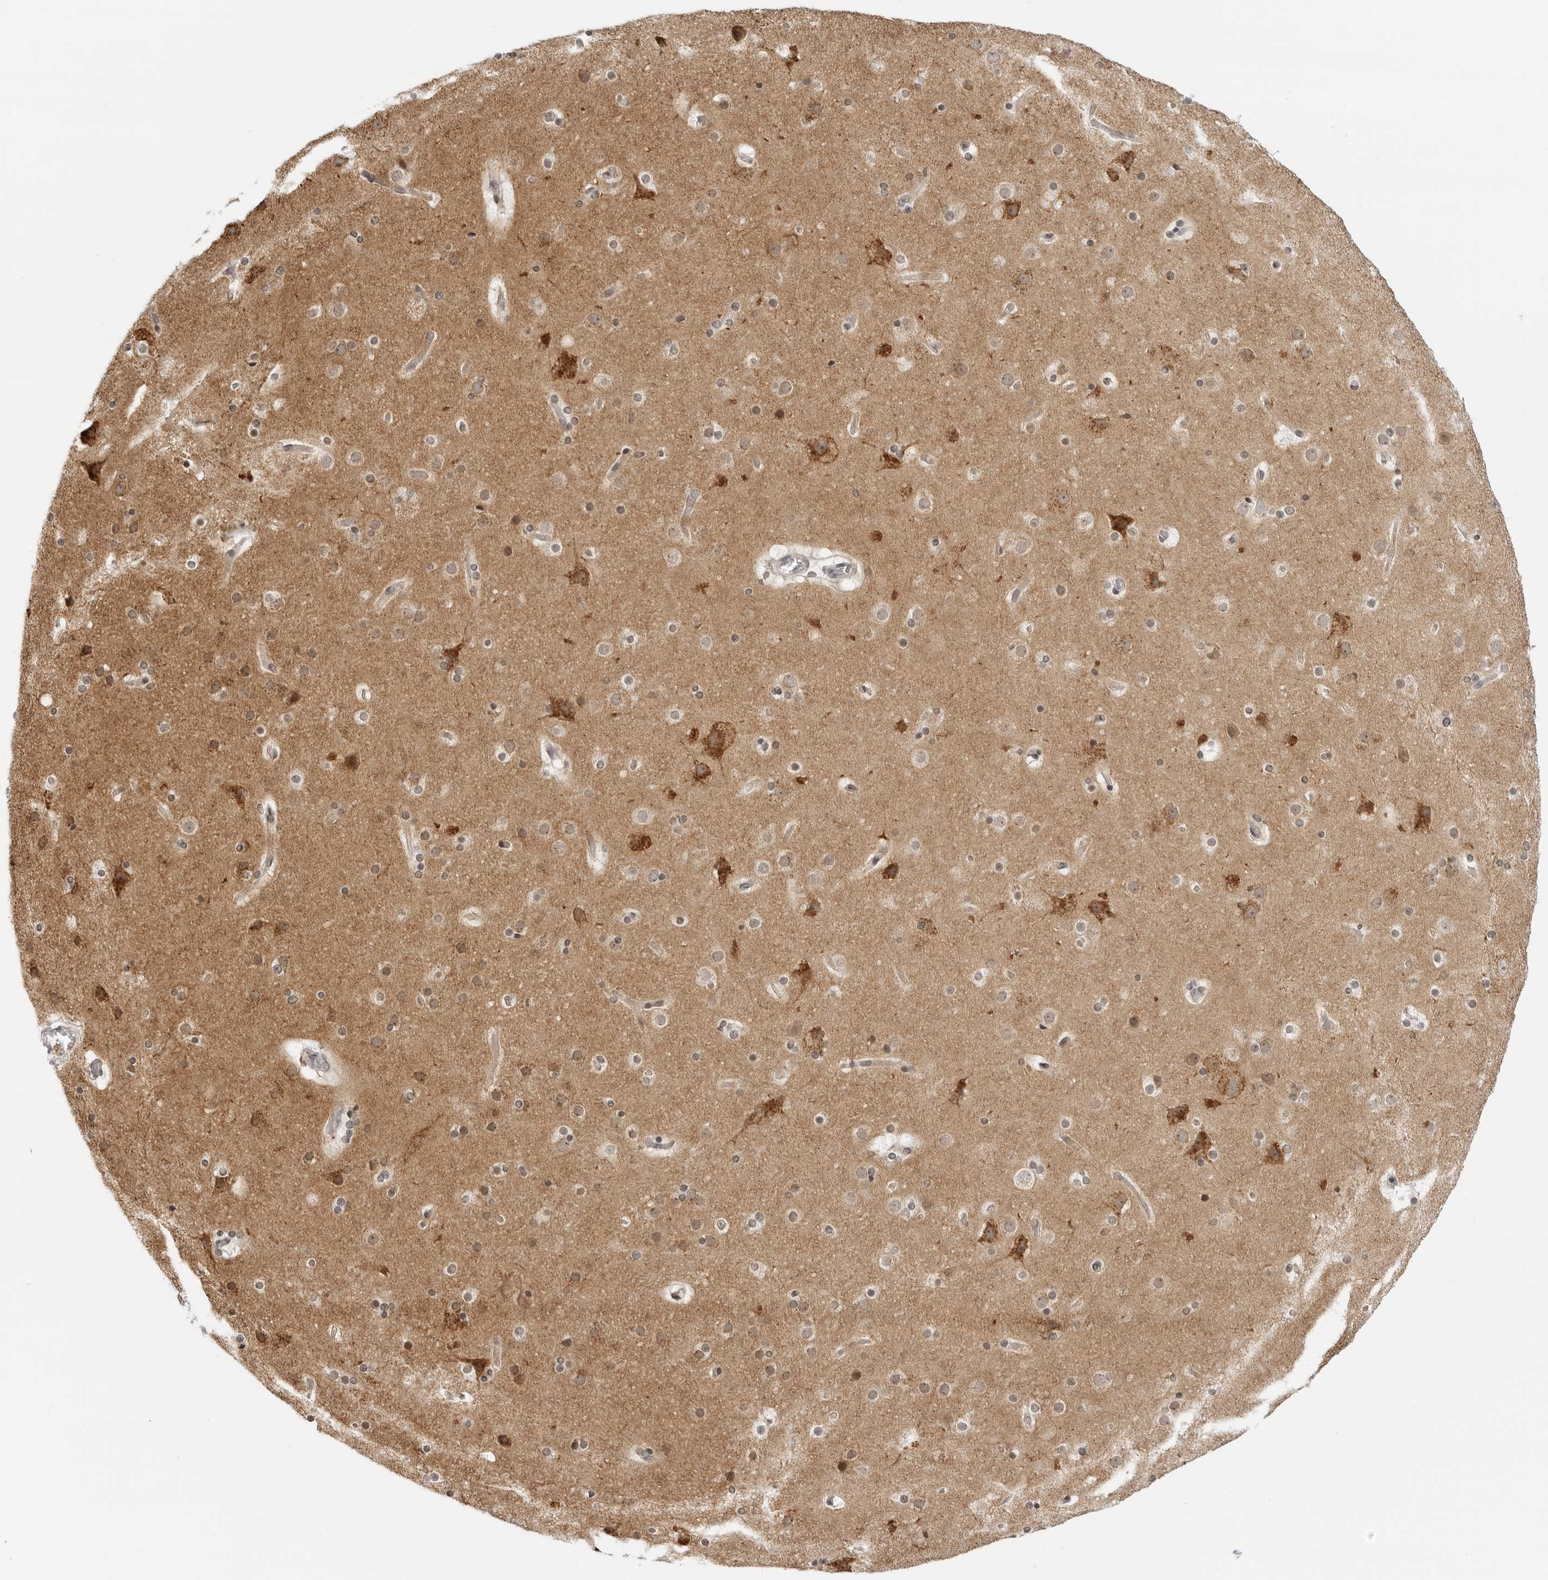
{"staining": {"intensity": "negative", "quantity": "none", "location": "none"}, "tissue": "cerebral cortex", "cell_type": "Endothelial cells", "image_type": "normal", "snomed": [{"axis": "morphology", "description": "Normal tissue, NOS"}, {"axis": "topography", "description": "Cerebral cortex"}], "caption": "Endothelial cells are negative for brown protein staining in benign cerebral cortex. (DAB (3,3'-diaminobenzidine) immunohistochemistry, high magnification).", "gene": "MSH6", "patient": {"sex": "male", "age": 57}}